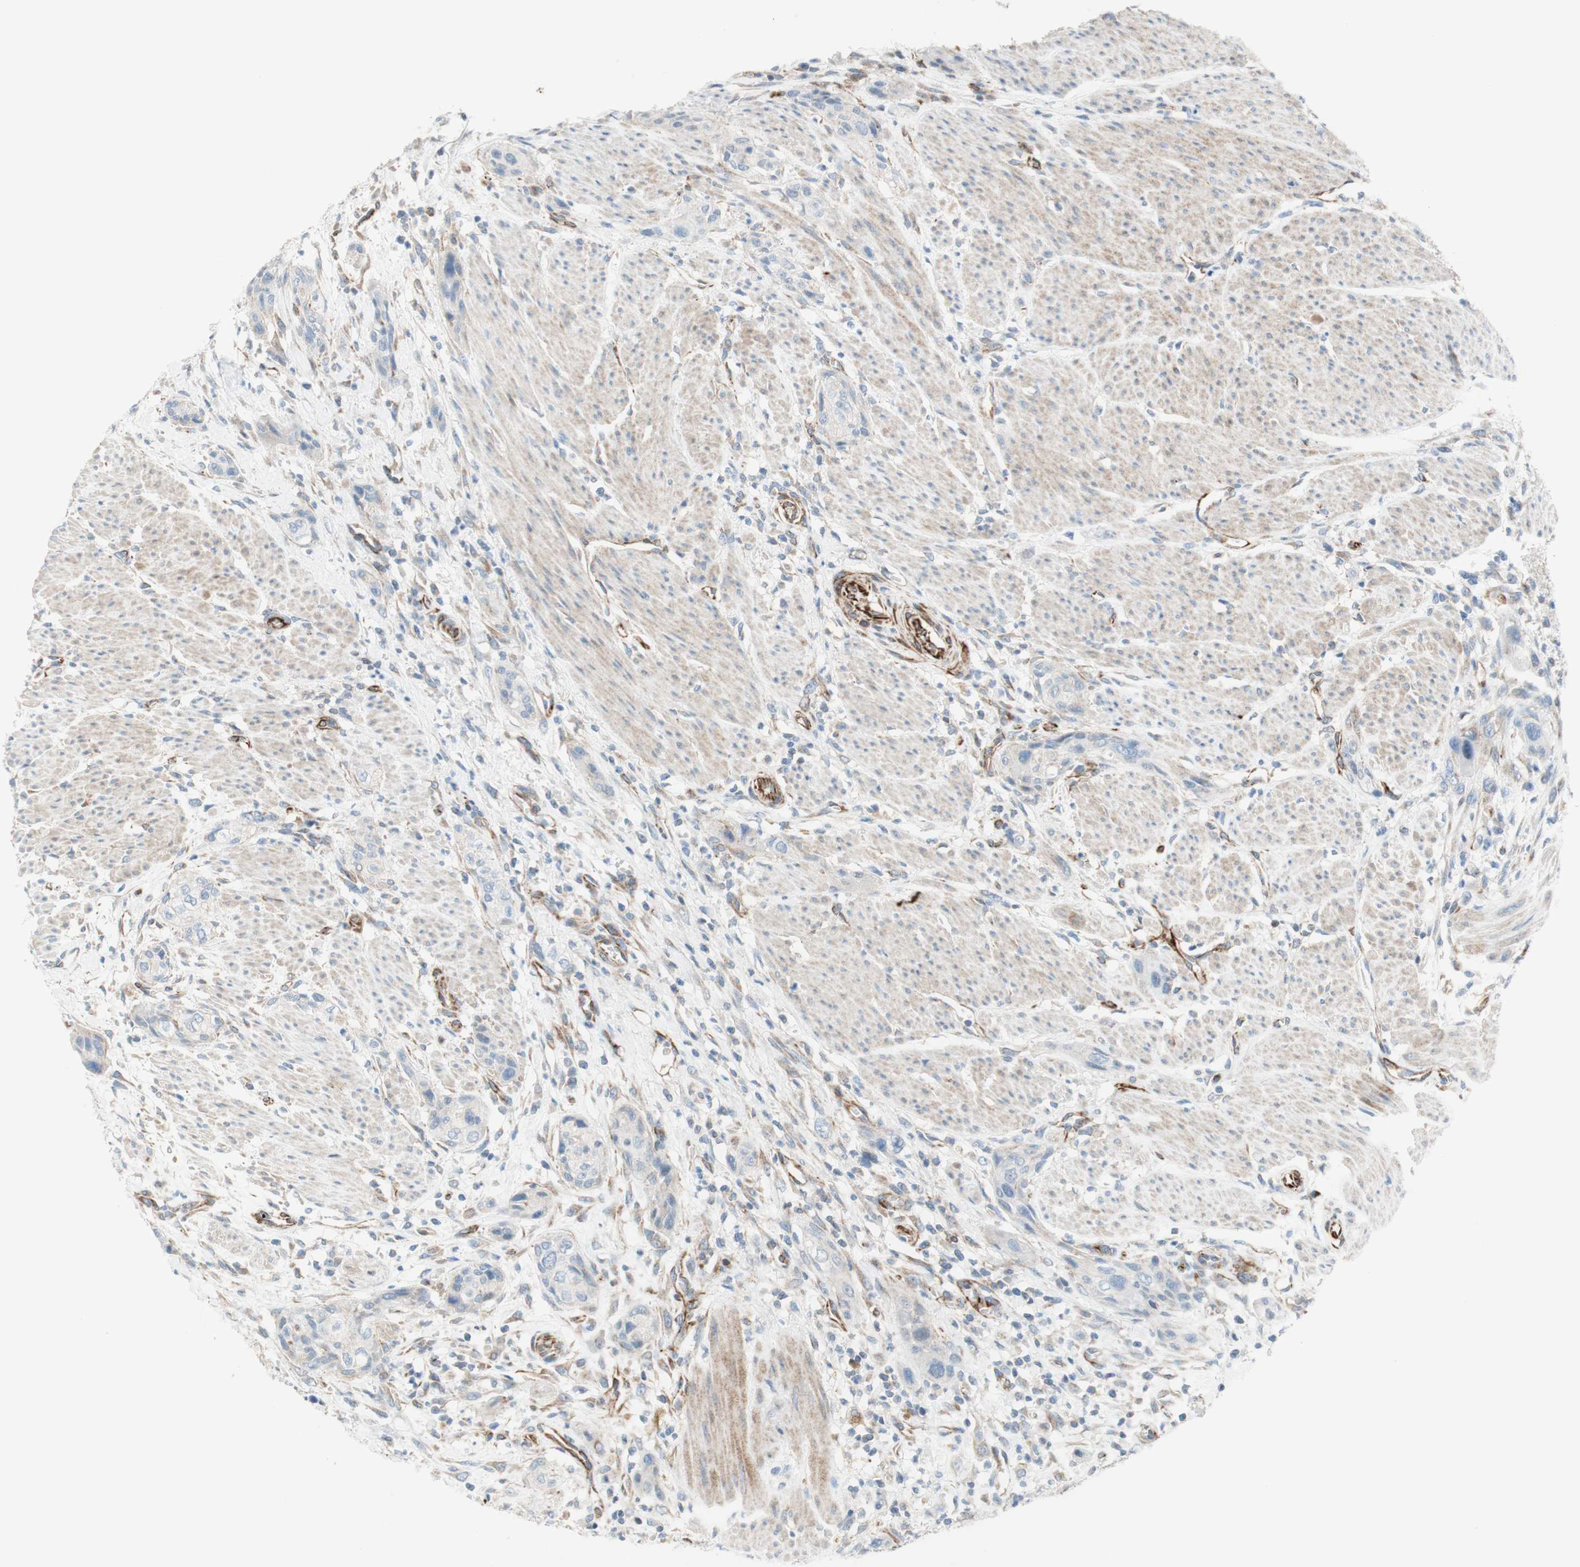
{"staining": {"intensity": "negative", "quantity": "none", "location": "none"}, "tissue": "urothelial cancer", "cell_type": "Tumor cells", "image_type": "cancer", "snomed": [{"axis": "morphology", "description": "Urothelial carcinoma, High grade"}, {"axis": "topography", "description": "Urinary bladder"}], "caption": "DAB immunohistochemical staining of human urothelial carcinoma (high-grade) exhibits no significant staining in tumor cells.", "gene": "POU2AF1", "patient": {"sex": "male", "age": 35}}